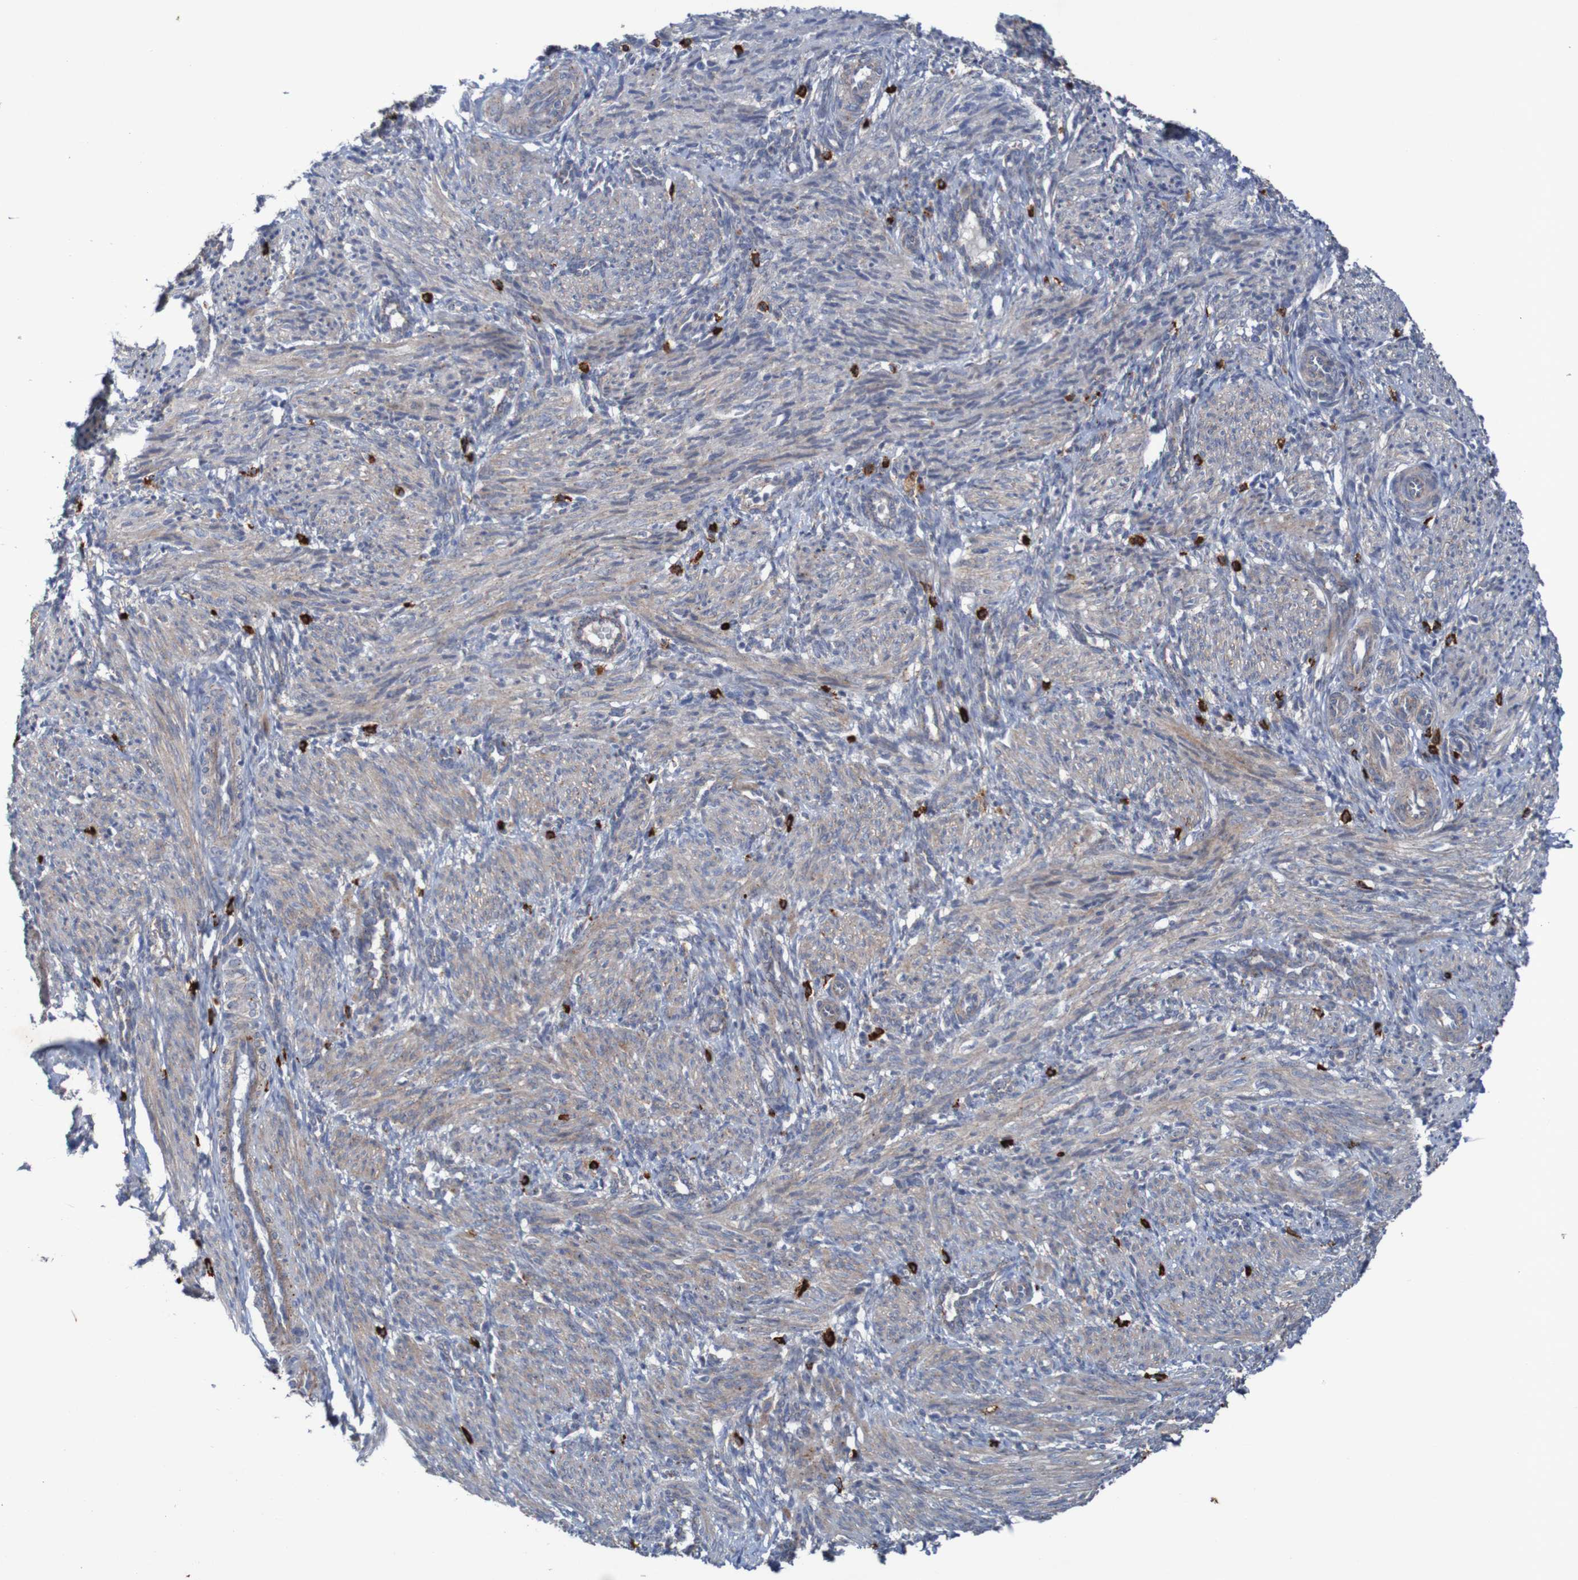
{"staining": {"intensity": "moderate", "quantity": ">75%", "location": "cytoplasmic/membranous"}, "tissue": "smooth muscle", "cell_type": "Smooth muscle cells", "image_type": "normal", "snomed": [{"axis": "morphology", "description": "Normal tissue, NOS"}, {"axis": "topography", "description": "Endometrium"}], "caption": "Moderate cytoplasmic/membranous staining is identified in approximately >75% of smooth muscle cells in unremarkable smooth muscle. The staining is performed using DAB (3,3'-diaminobenzidine) brown chromogen to label protein expression. The nuclei are counter-stained blue using hematoxylin.", "gene": "ANGPT4", "patient": {"sex": "female", "age": 33}}